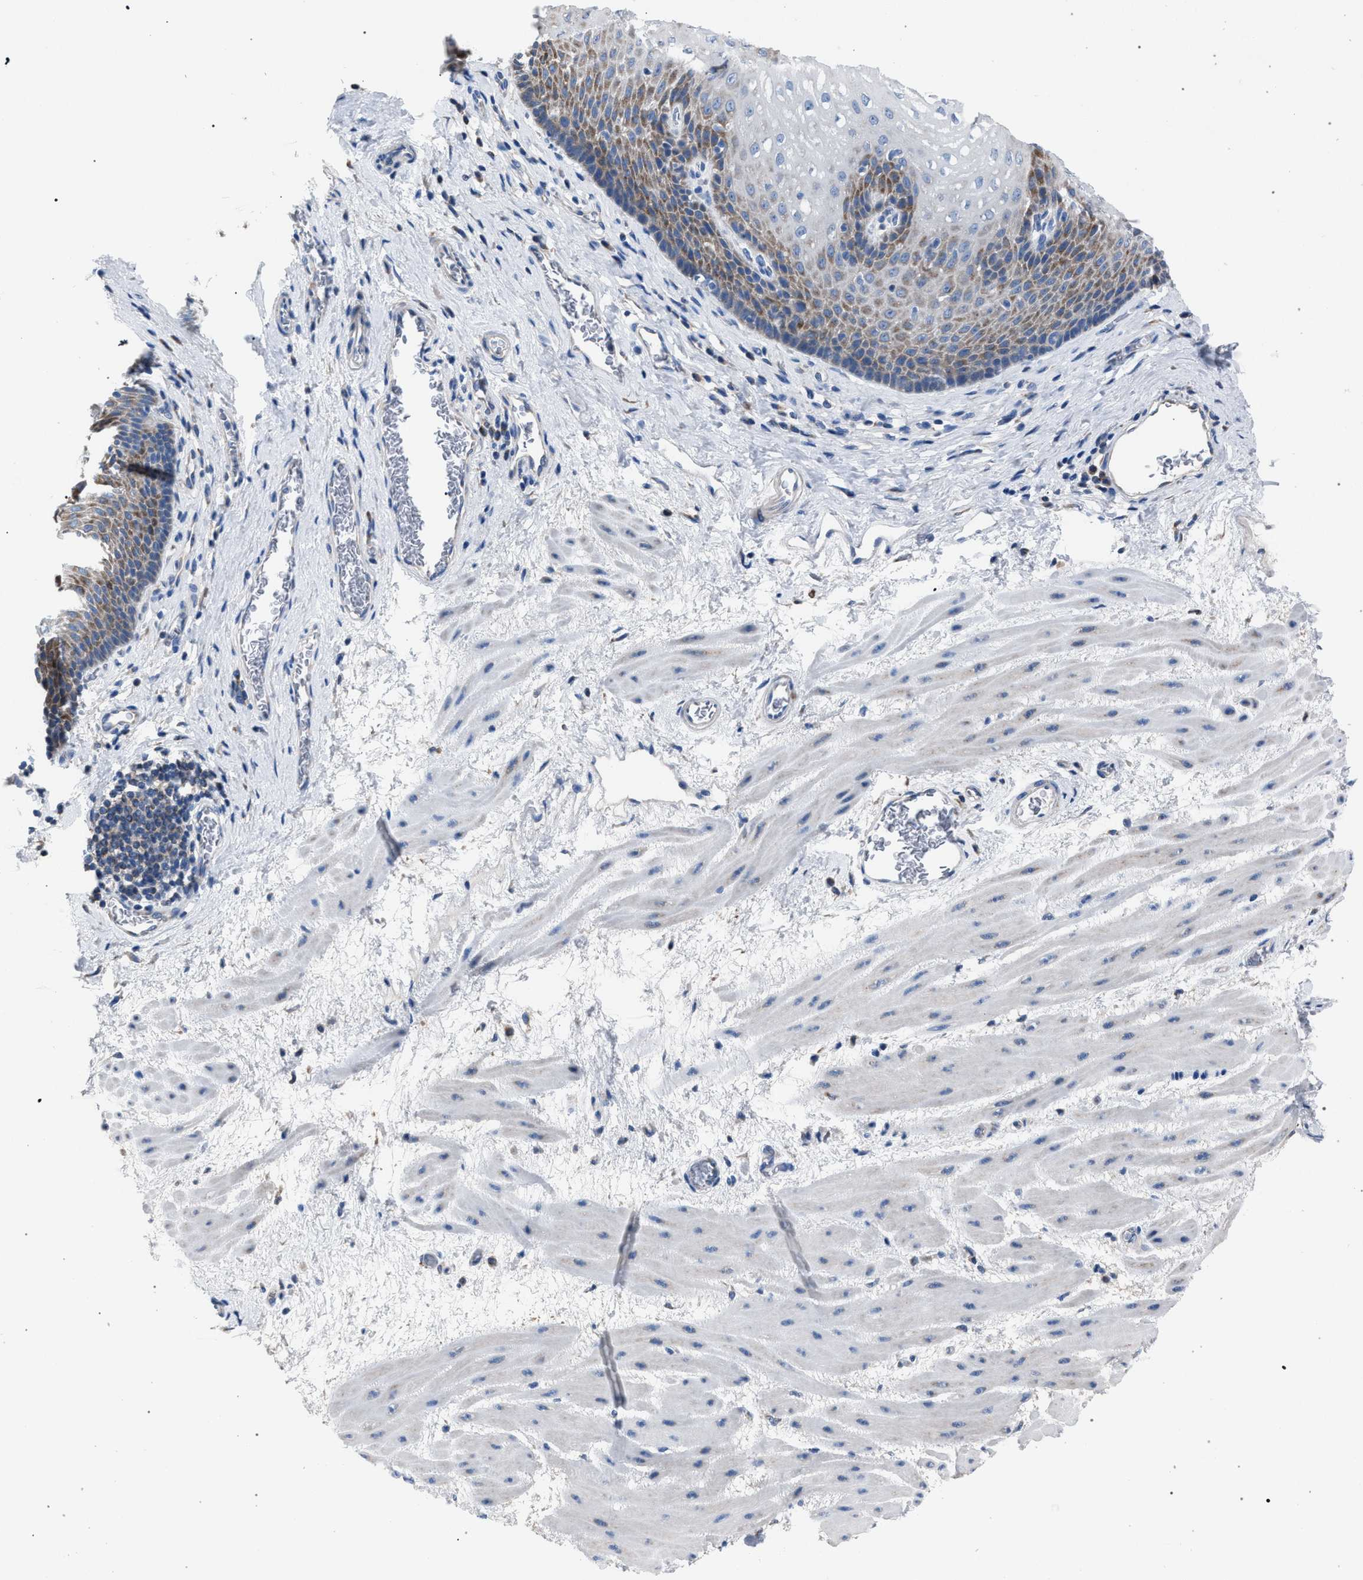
{"staining": {"intensity": "moderate", "quantity": "25%-75%", "location": "cytoplasmic/membranous"}, "tissue": "esophagus", "cell_type": "Squamous epithelial cells", "image_type": "normal", "snomed": [{"axis": "morphology", "description": "Normal tissue, NOS"}, {"axis": "topography", "description": "Esophagus"}], "caption": "Immunohistochemistry (IHC) photomicrograph of benign human esophagus stained for a protein (brown), which demonstrates medium levels of moderate cytoplasmic/membranous positivity in about 25%-75% of squamous epithelial cells.", "gene": "CRYZ", "patient": {"sex": "male", "age": 48}}